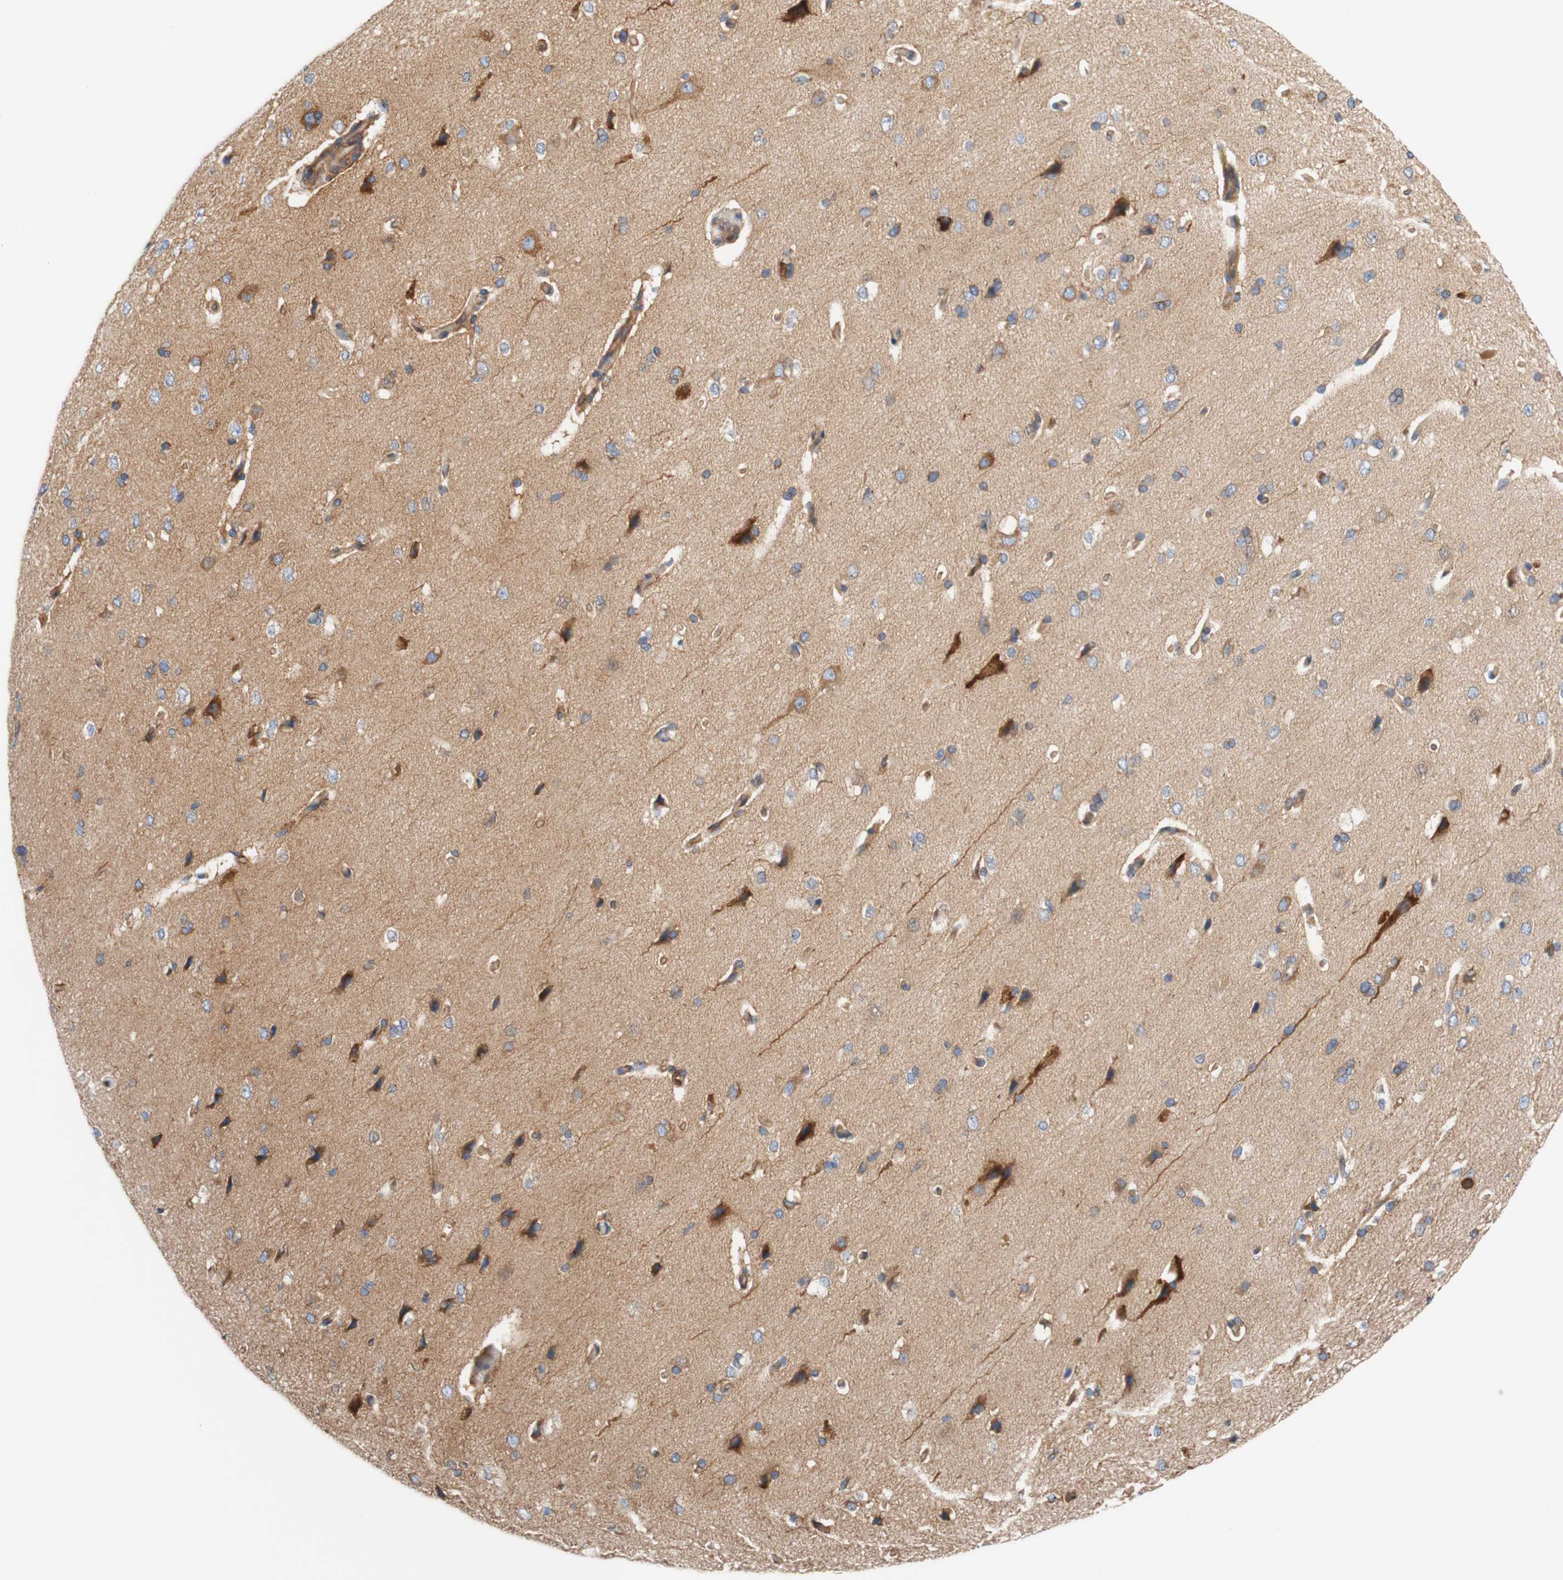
{"staining": {"intensity": "moderate", "quantity": ">75%", "location": "cytoplasmic/membranous"}, "tissue": "cerebral cortex", "cell_type": "Endothelial cells", "image_type": "normal", "snomed": [{"axis": "morphology", "description": "Normal tissue, NOS"}, {"axis": "topography", "description": "Cerebral cortex"}], "caption": "Immunohistochemistry (DAB (3,3'-diaminobenzidine)) staining of benign human cerebral cortex exhibits moderate cytoplasmic/membranous protein expression in approximately >75% of endothelial cells. The staining was performed using DAB (3,3'-diaminobenzidine), with brown indicating positive protein expression. Nuclei are stained blue with hematoxylin.", "gene": "STOM", "patient": {"sex": "male", "age": 62}}